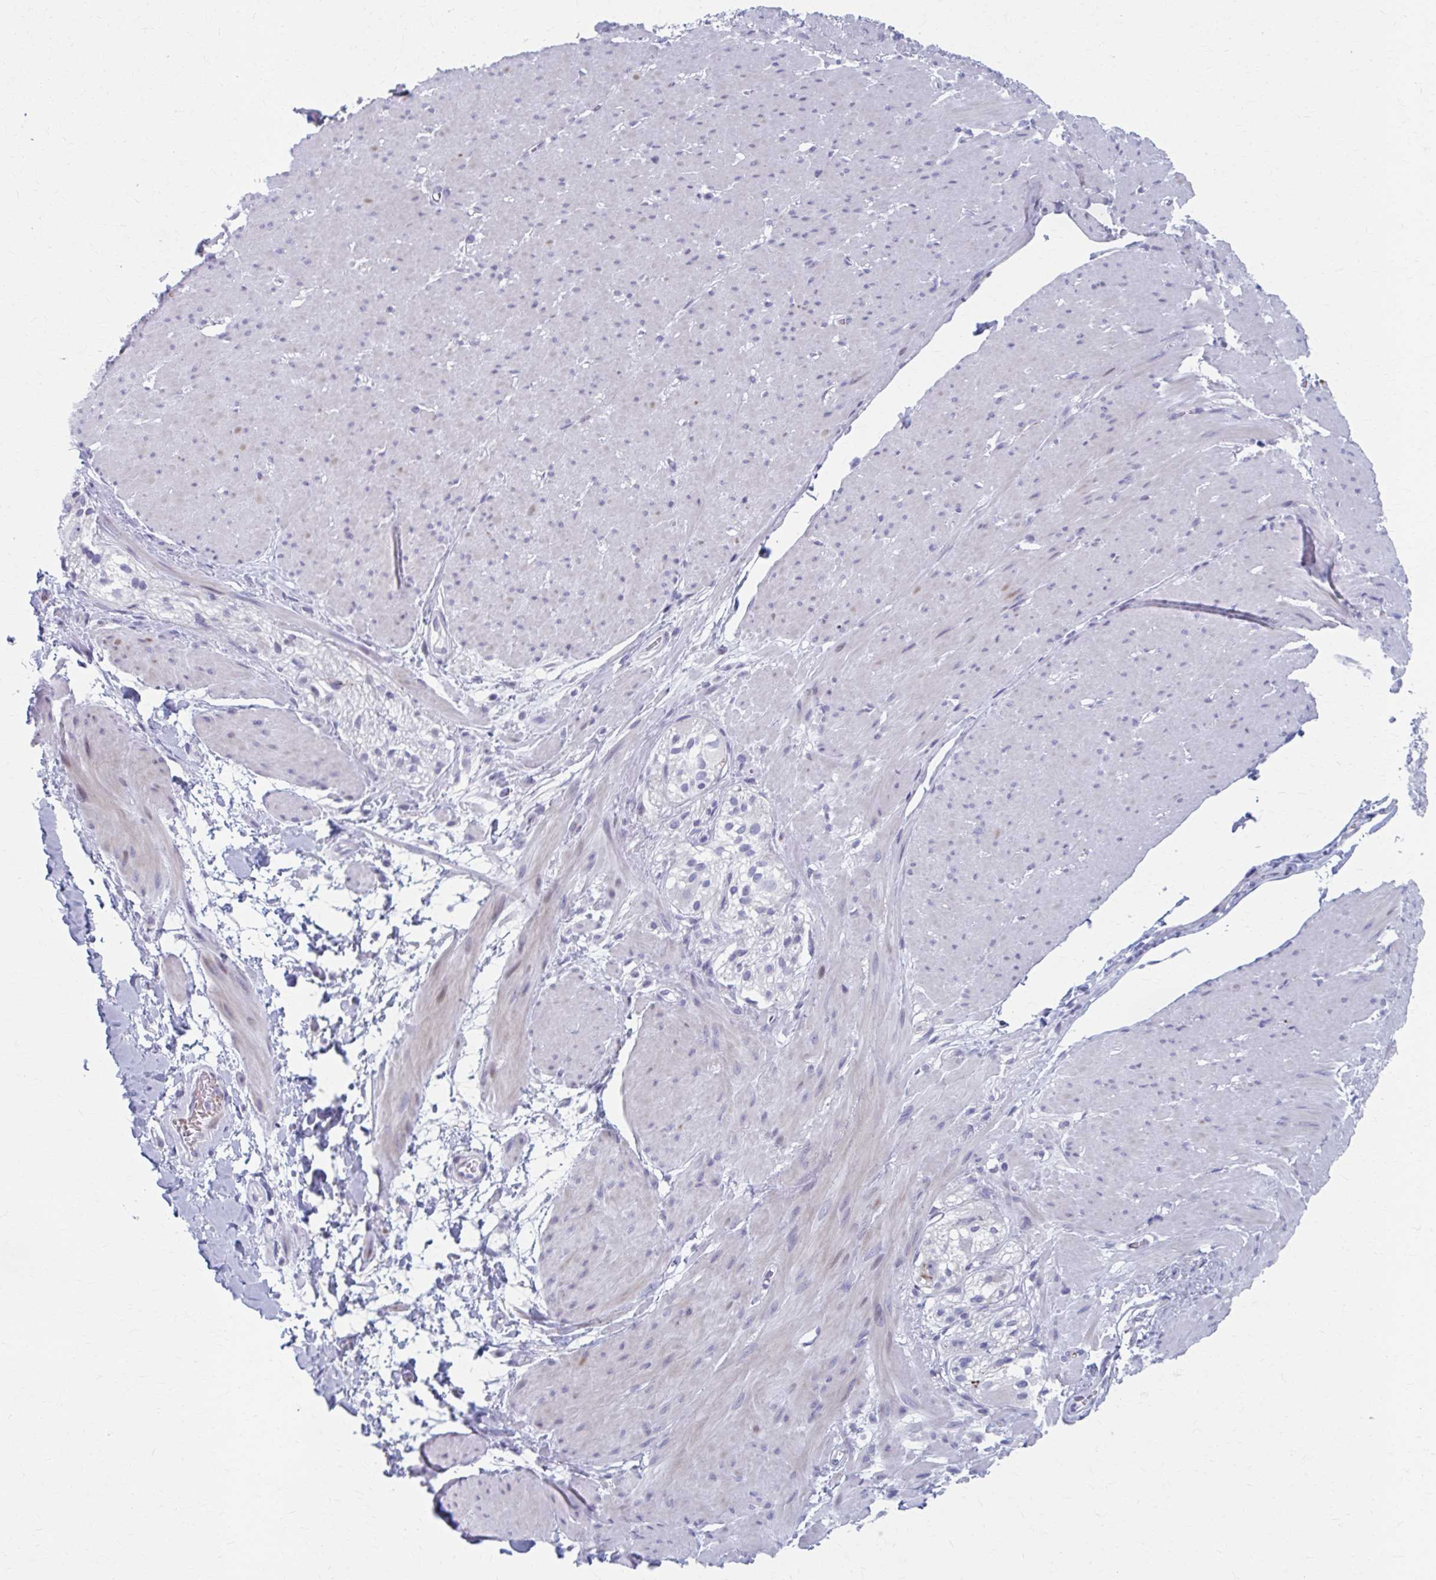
{"staining": {"intensity": "negative", "quantity": "none", "location": "none"}, "tissue": "smooth muscle", "cell_type": "Smooth muscle cells", "image_type": "normal", "snomed": [{"axis": "morphology", "description": "Normal tissue, NOS"}, {"axis": "topography", "description": "Smooth muscle"}, {"axis": "topography", "description": "Rectum"}], "caption": "The image displays no staining of smooth muscle cells in unremarkable smooth muscle. (IHC, brightfield microscopy, high magnification).", "gene": "ABHD16B", "patient": {"sex": "male", "age": 53}}